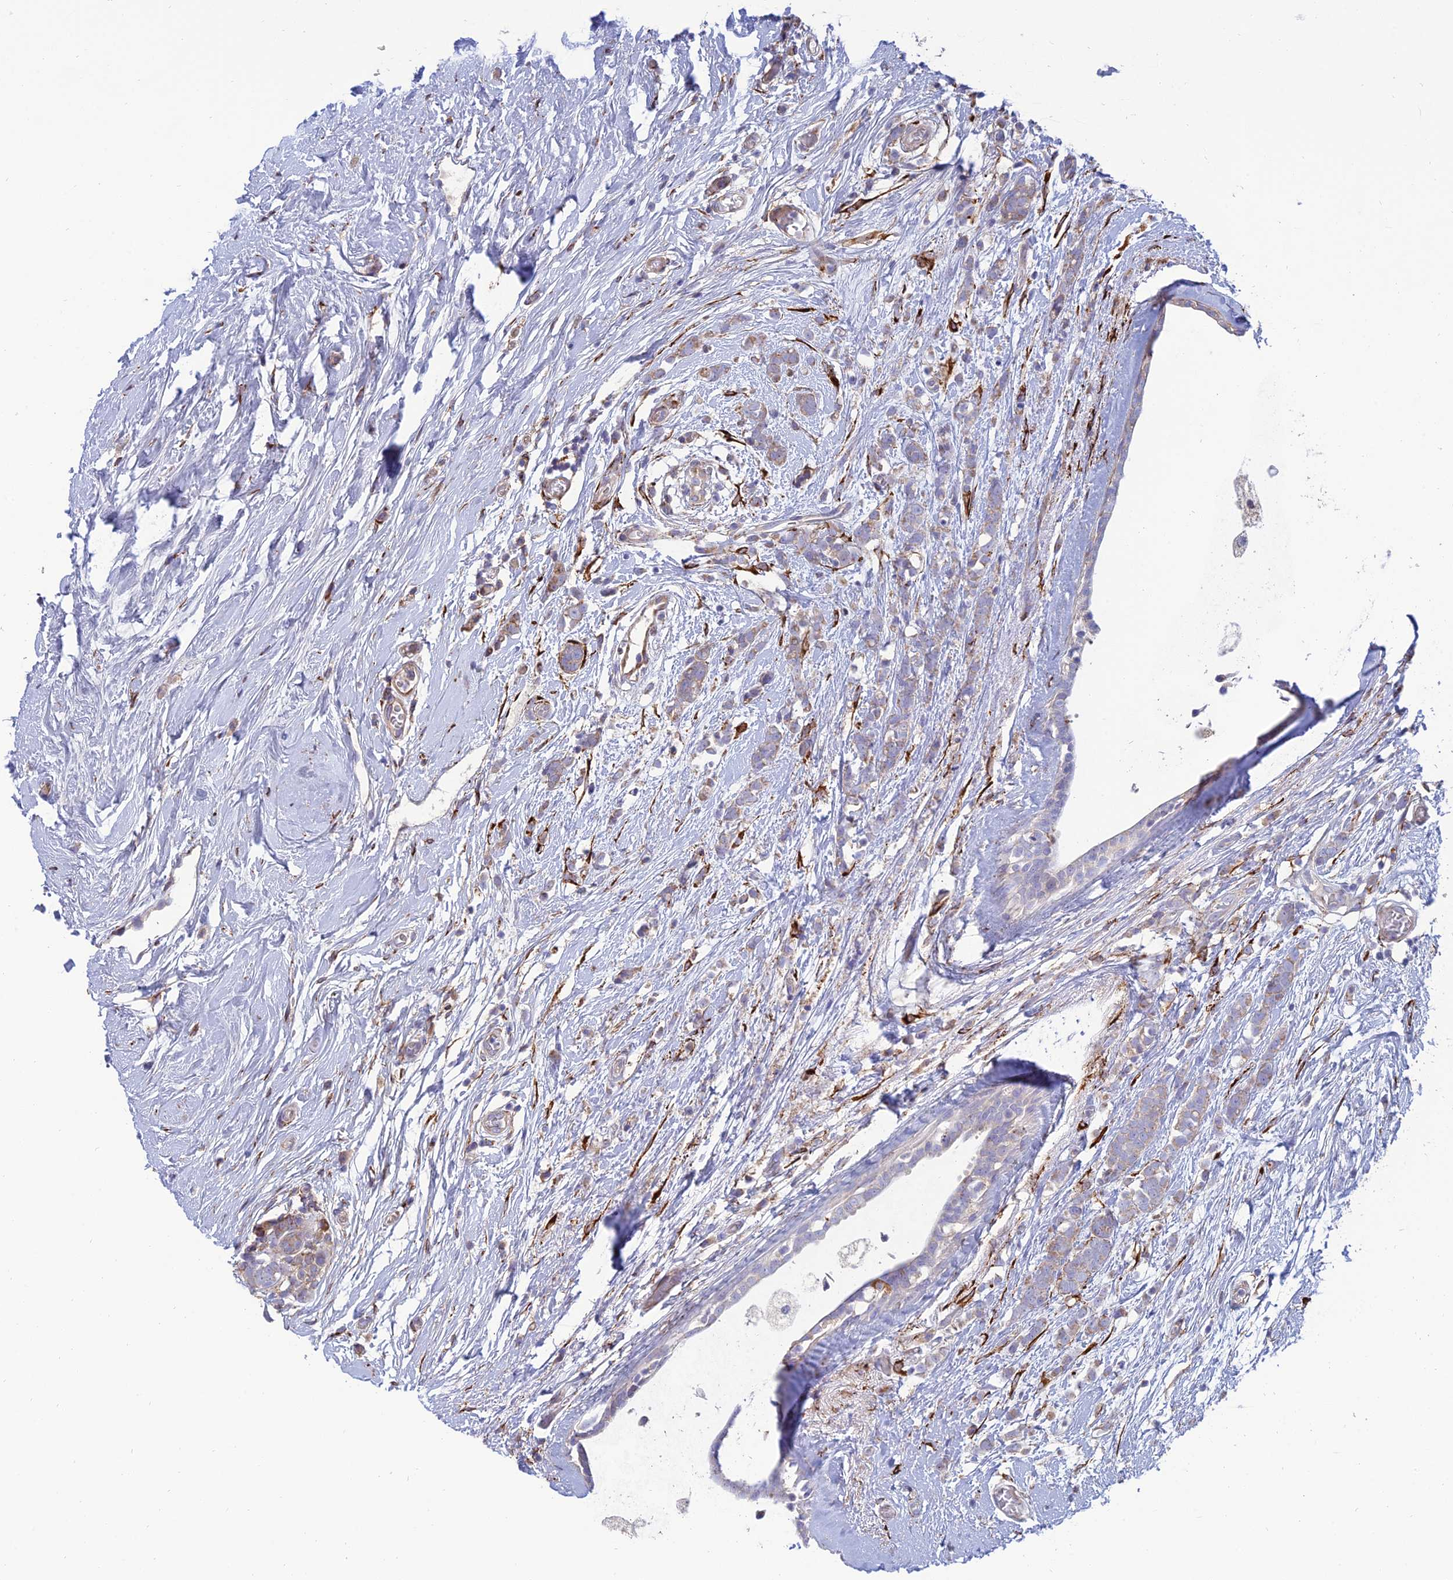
{"staining": {"intensity": "weak", "quantity": "25%-75%", "location": "cytoplasmic/membranous"}, "tissue": "breast cancer", "cell_type": "Tumor cells", "image_type": "cancer", "snomed": [{"axis": "morphology", "description": "Lobular carcinoma"}, {"axis": "topography", "description": "Breast"}], "caption": "This image displays breast cancer (lobular carcinoma) stained with IHC to label a protein in brown. The cytoplasmic/membranous of tumor cells show weak positivity for the protein. Nuclei are counter-stained blue.", "gene": "RCN3", "patient": {"sex": "female", "age": 58}}